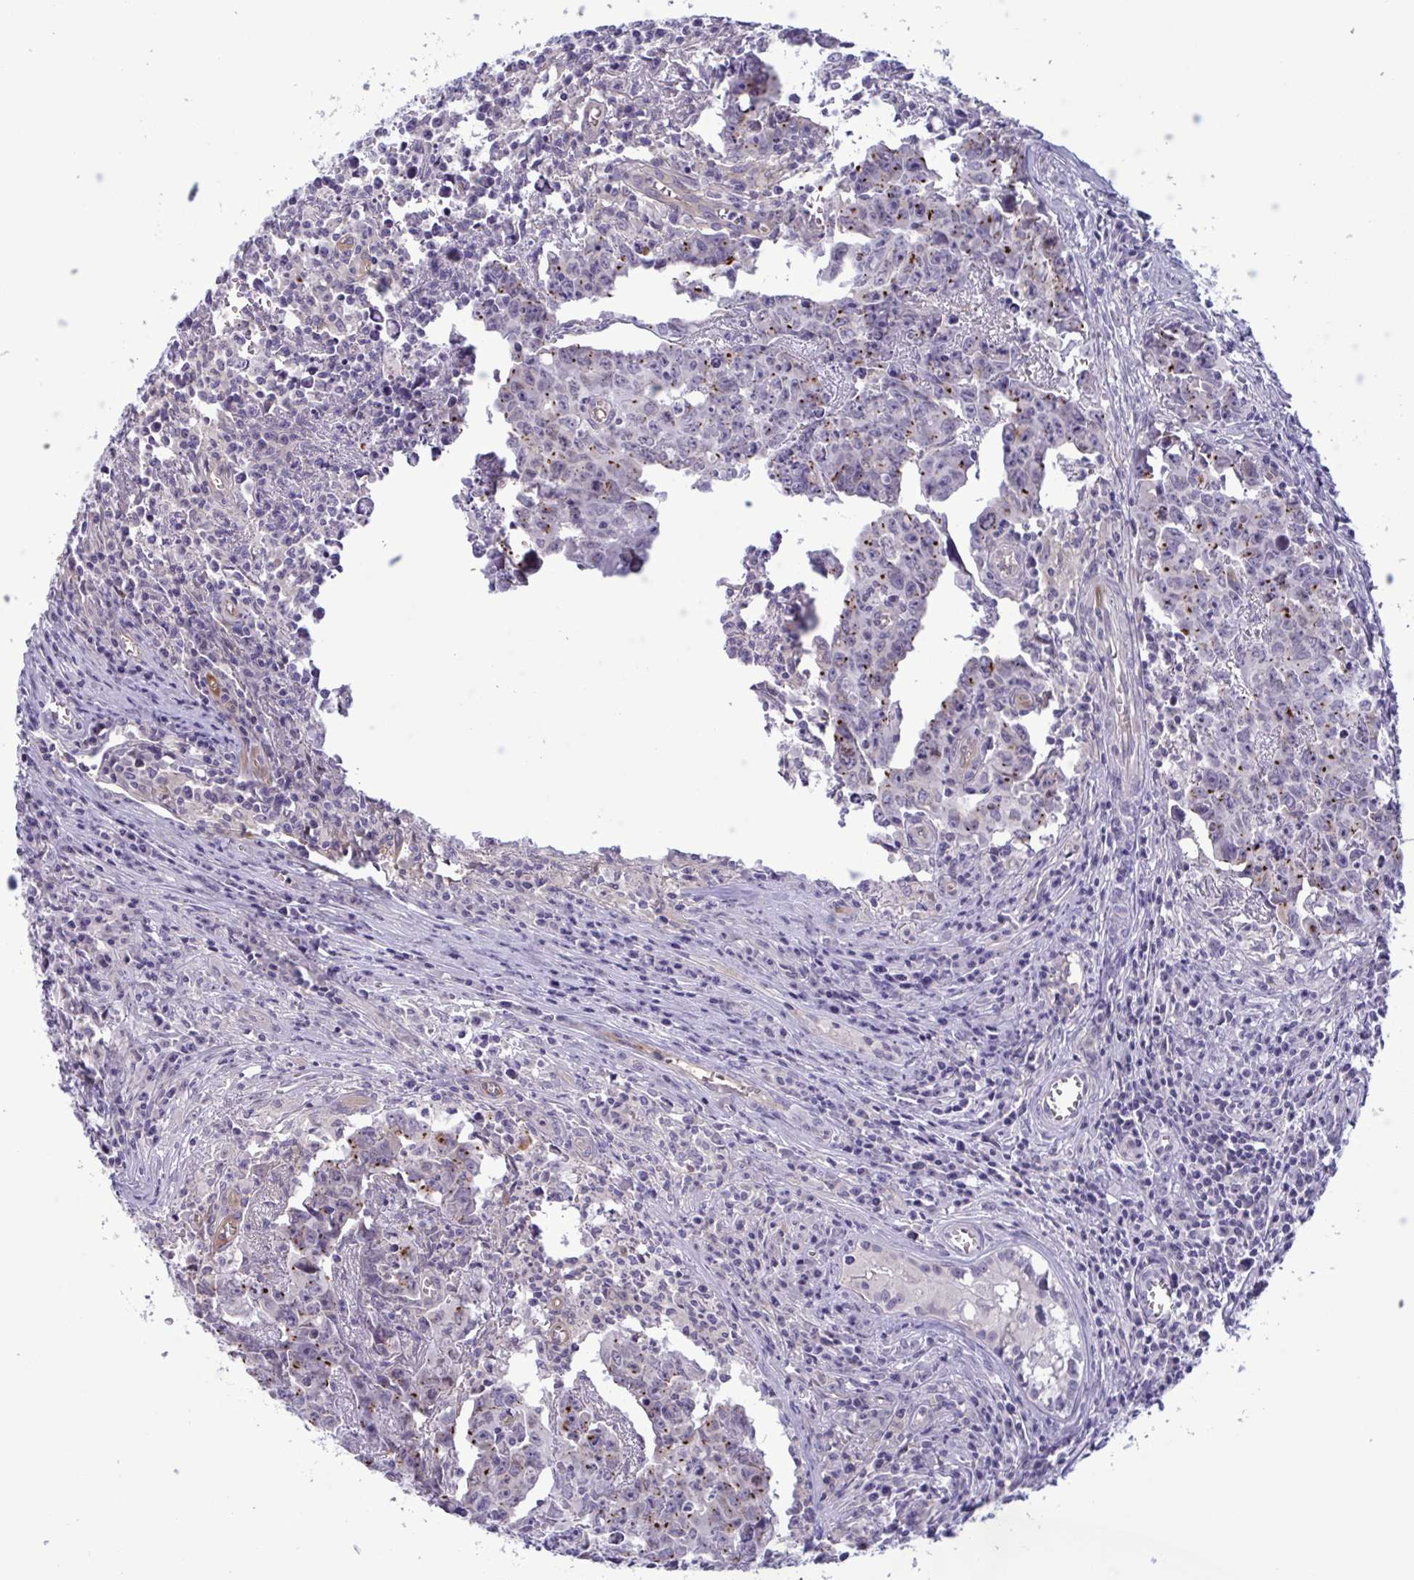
{"staining": {"intensity": "weak", "quantity": "25%-75%", "location": "cytoplasmic/membranous"}, "tissue": "testis cancer", "cell_type": "Tumor cells", "image_type": "cancer", "snomed": [{"axis": "morphology", "description": "Carcinoma, Embryonal, NOS"}, {"axis": "topography", "description": "Testis"}], "caption": "Embryonal carcinoma (testis) was stained to show a protein in brown. There is low levels of weak cytoplasmic/membranous staining in about 25%-75% of tumor cells.", "gene": "DOCK11", "patient": {"sex": "male", "age": 22}}